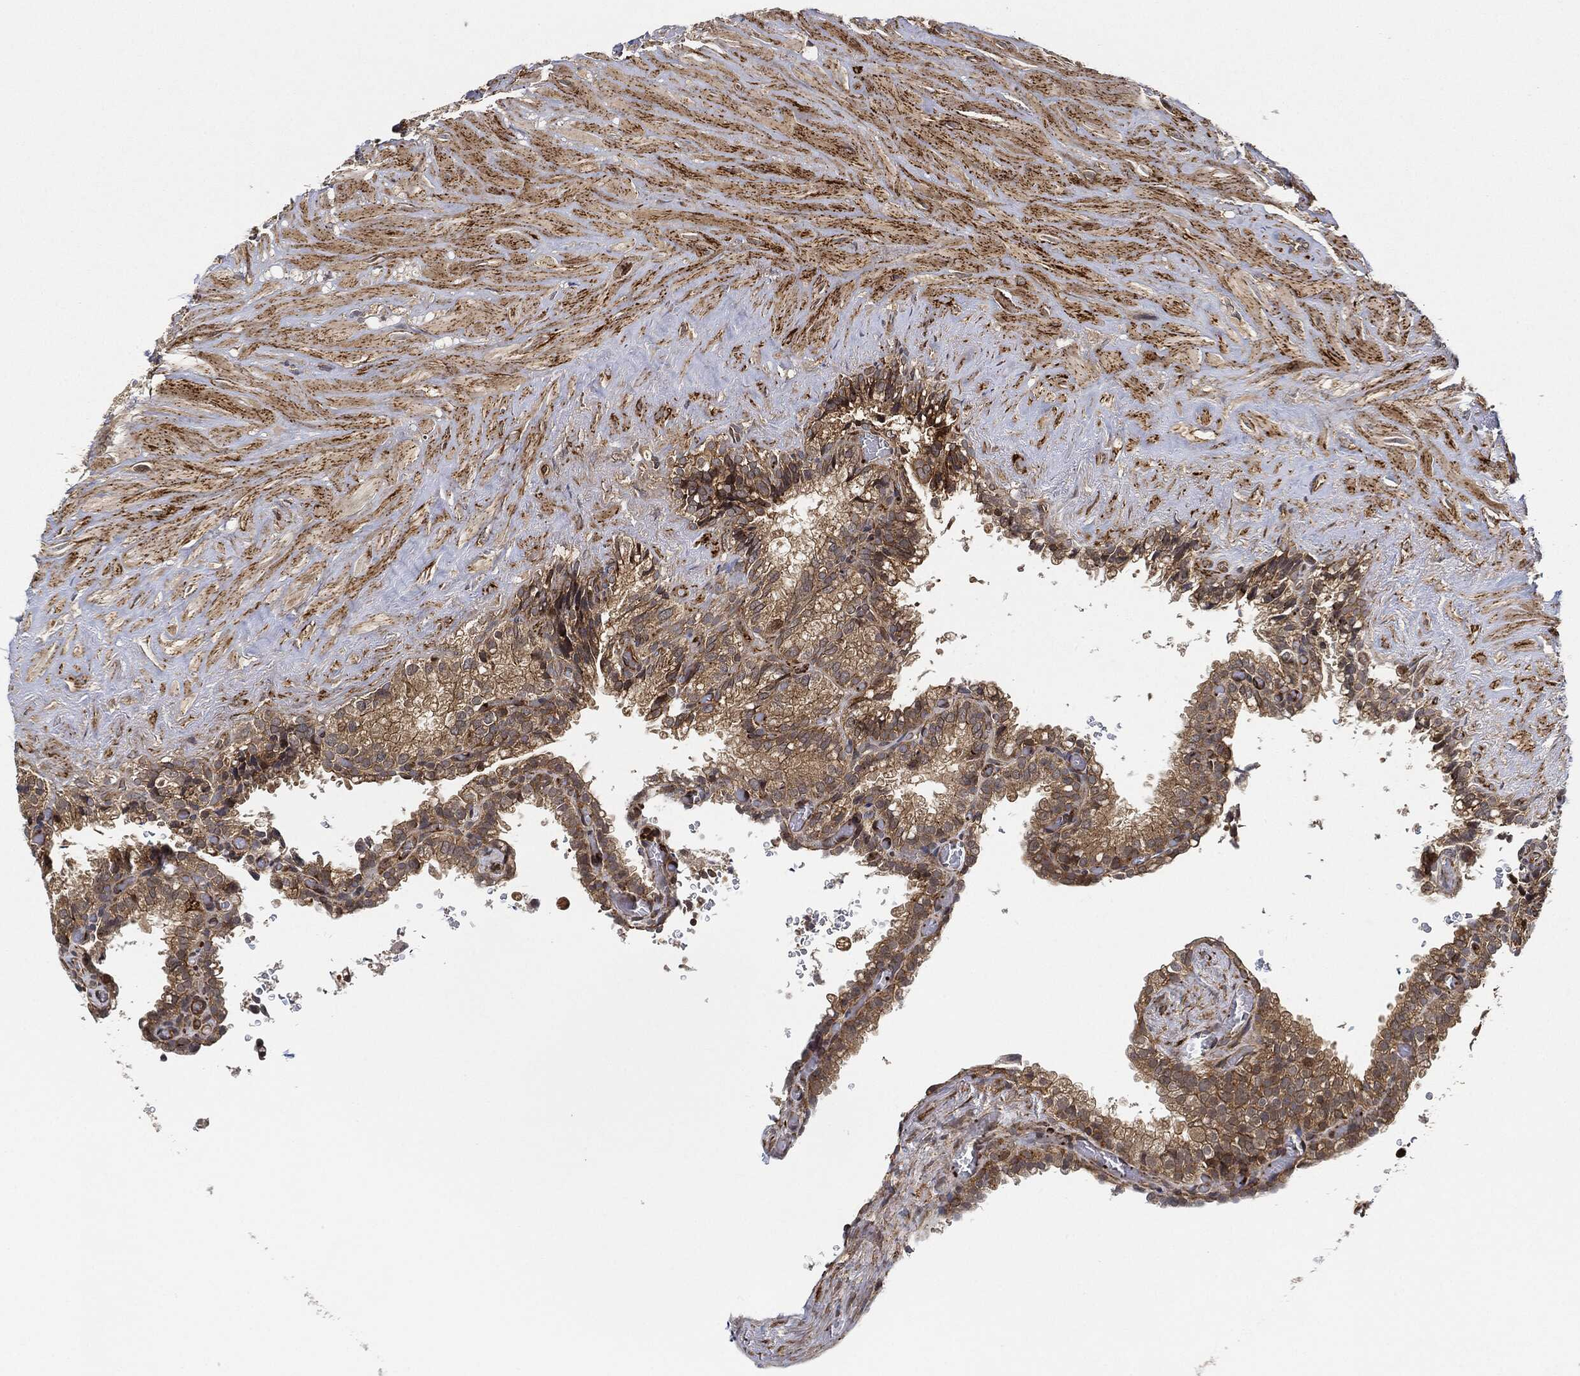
{"staining": {"intensity": "moderate", "quantity": ">75%", "location": "cytoplasmic/membranous"}, "tissue": "seminal vesicle", "cell_type": "Glandular cells", "image_type": "normal", "snomed": [{"axis": "morphology", "description": "Normal tissue, NOS"}, {"axis": "topography", "description": "Seminal veicle"}], "caption": "High-power microscopy captured an immunohistochemistry image of benign seminal vesicle, revealing moderate cytoplasmic/membranous expression in approximately >75% of glandular cells. The staining was performed using DAB (3,3'-diaminobenzidine) to visualize the protein expression in brown, while the nuclei were stained in blue with hematoxylin (Magnification: 20x).", "gene": "MAP3K3", "patient": {"sex": "male", "age": 67}}